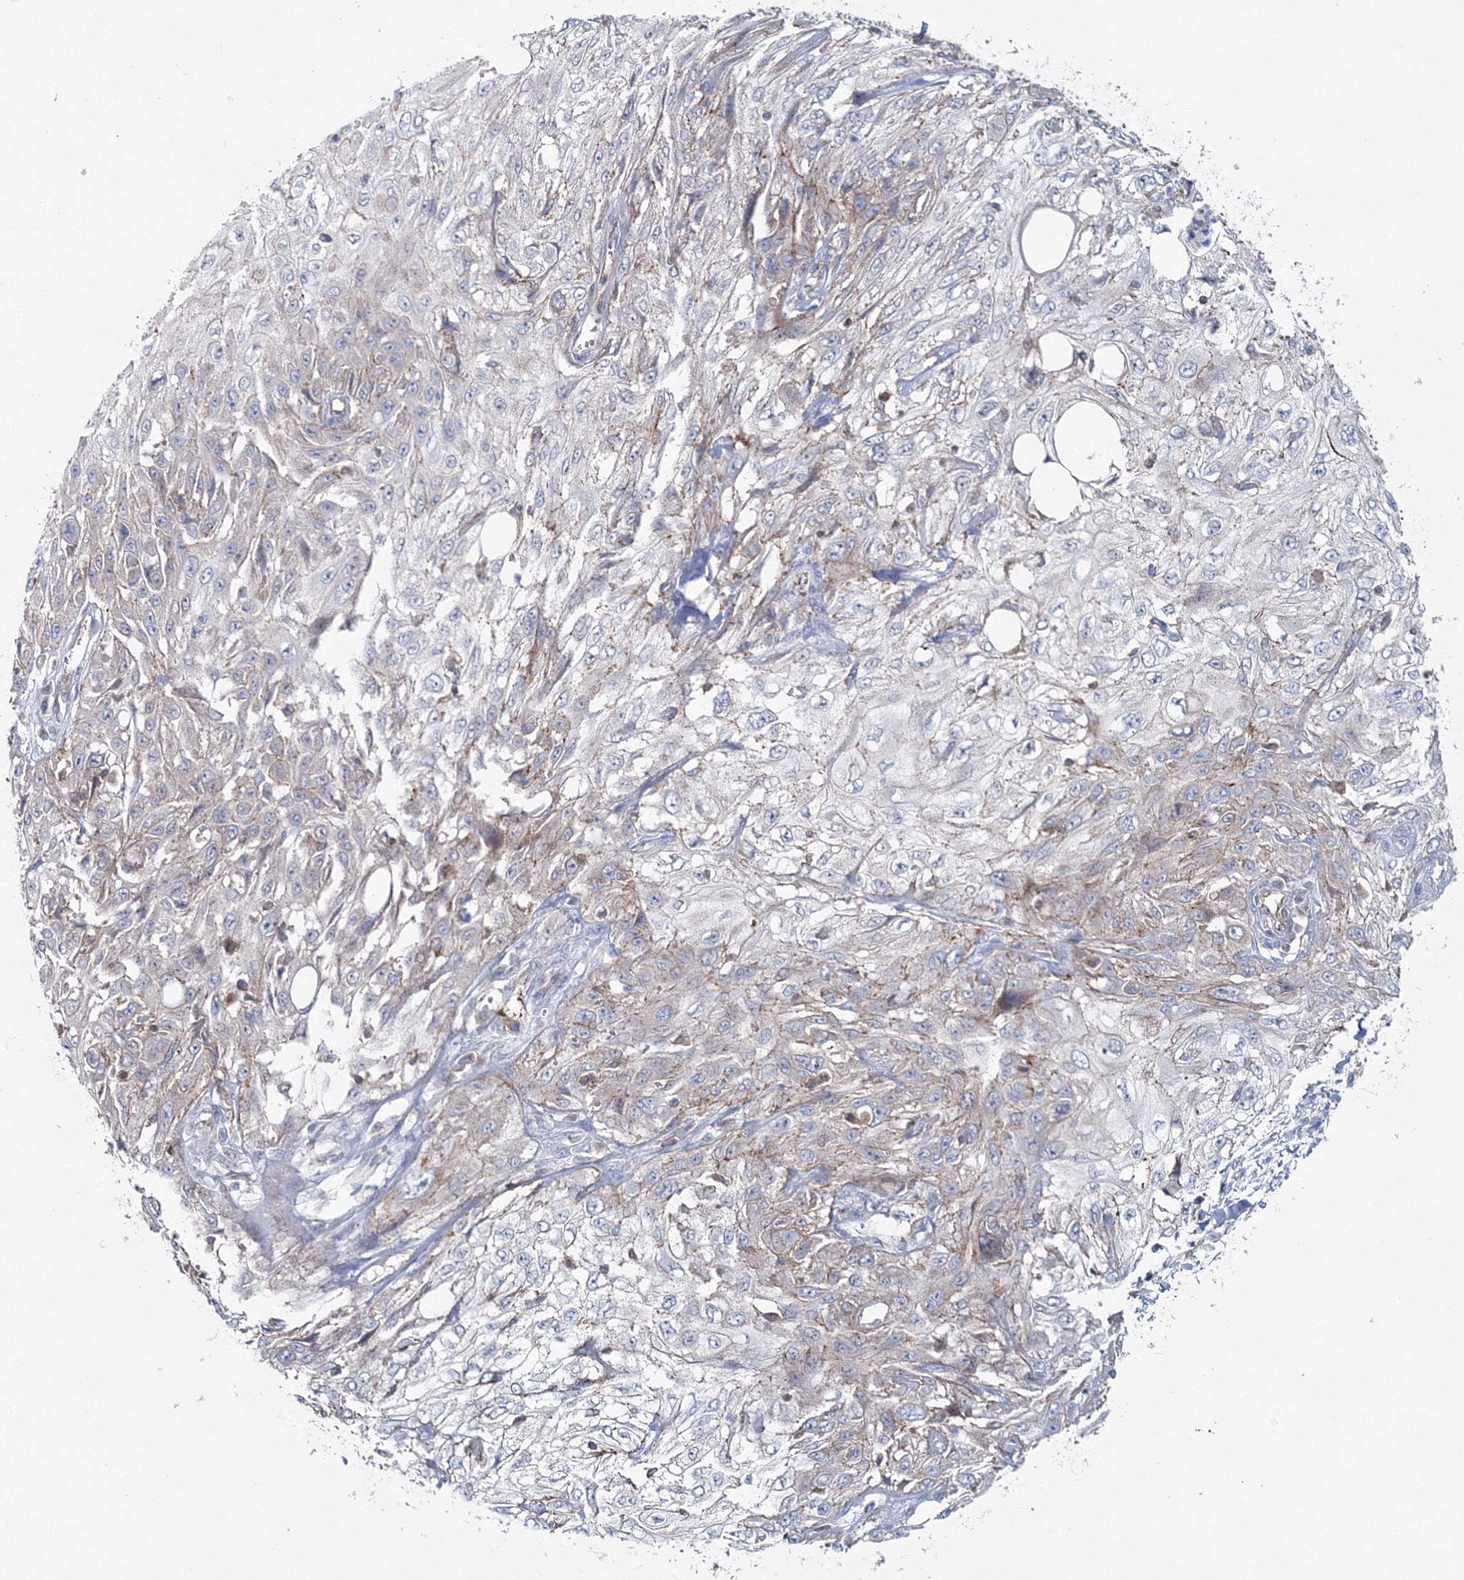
{"staining": {"intensity": "negative", "quantity": "none", "location": "none"}, "tissue": "skin cancer", "cell_type": "Tumor cells", "image_type": "cancer", "snomed": [{"axis": "morphology", "description": "Squamous cell carcinoma, NOS"}, {"axis": "topography", "description": "Skin"}], "caption": "This is an immunohistochemistry (IHC) micrograph of human squamous cell carcinoma (skin). There is no expression in tumor cells.", "gene": "GGA2", "patient": {"sex": "male", "age": 75}}